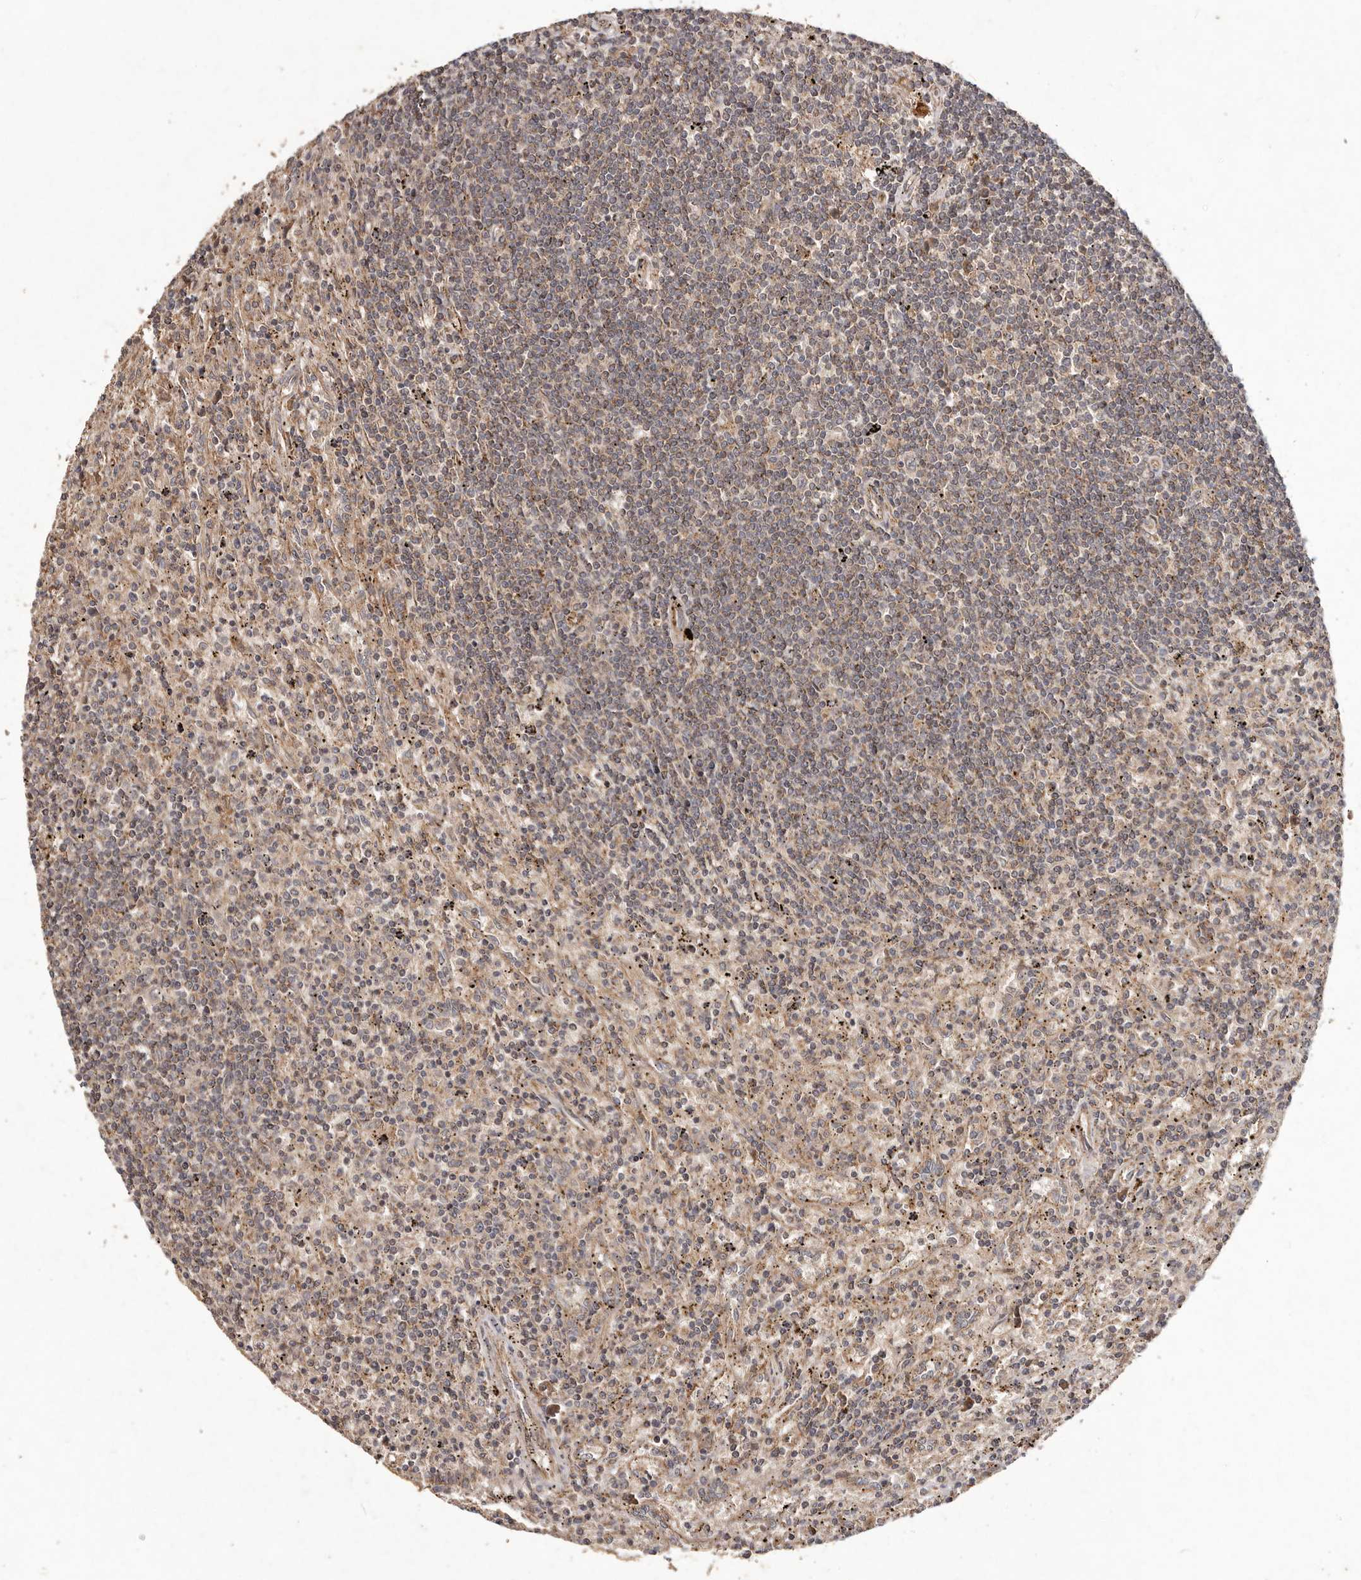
{"staining": {"intensity": "weak", "quantity": ">75%", "location": "cytoplasmic/membranous"}, "tissue": "lymphoma", "cell_type": "Tumor cells", "image_type": "cancer", "snomed": [{"axis": "morphology", "description": "Malignant lymphoma, non-Hodgkin's type, Low grade"}, {"axis": "topography", "description": "Spleen"}], "caption": "Brown immunohistochemical staining in low-grade malignant lymphoma, non-Hodgkin's type reveals weak cytoplasmic/membranous staining in about >75% of tumor cells.", "gene": "PLOD2", "patient": {"sex": "male", "age": 76}}